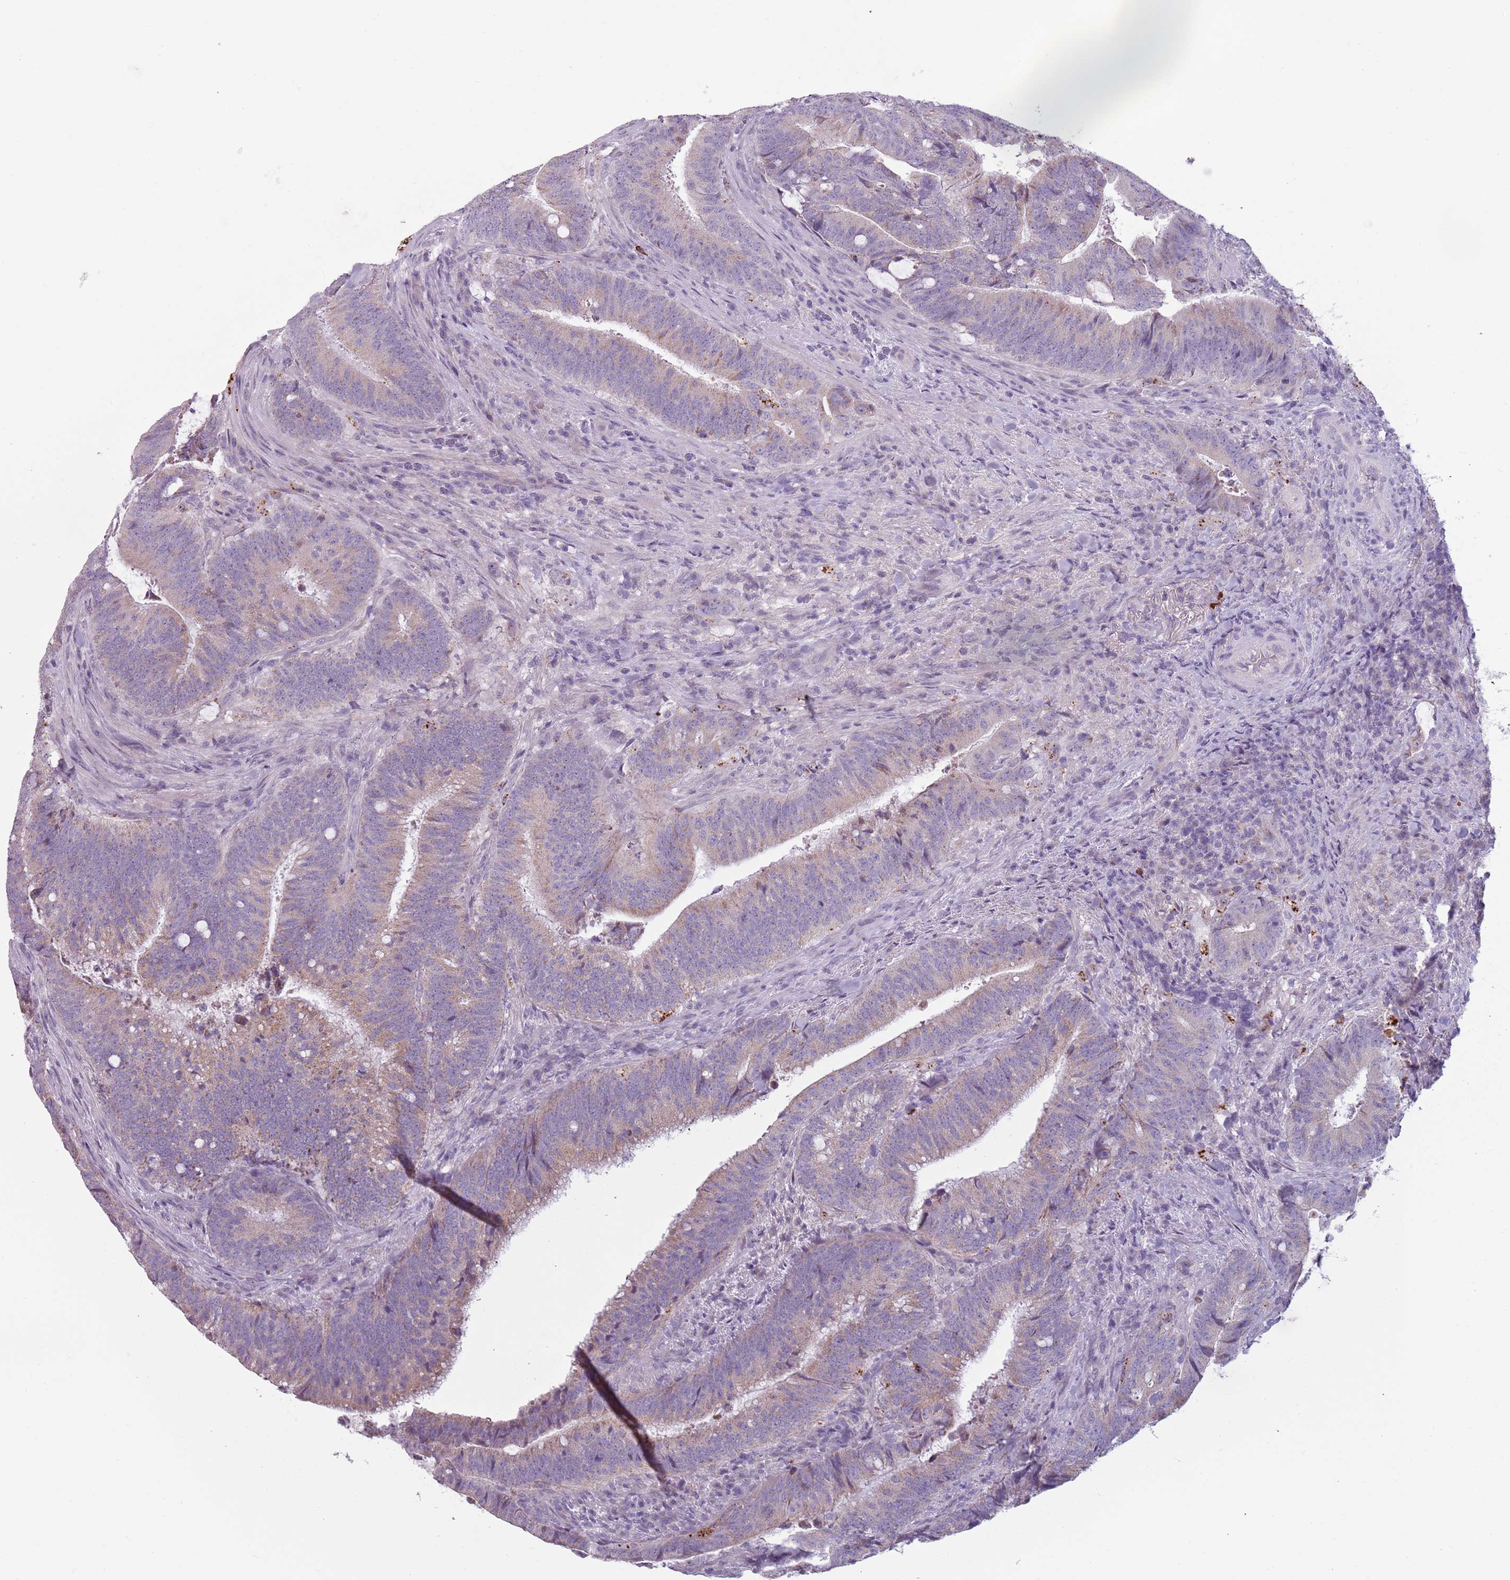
{"staining": {"intensity": "weak", "quantity": "25%-75%", "location": "cytoplasmic/membranous"}, "tissue": "colorectal cancer", "cell_type": "Tumor cells", "image_type": "cancer", "snomed": [{"axis": "morphology", "description": "Adenocarcinoma, NOS"}, {"axis": "topography", "description": "Colon"}], "caption": "IHC staining of colorectal cancer, which exhibits low levels of weak cytoplasmic/membranous expression in approximately 25%-75% of tumor cells indicating weak cytoplasmic/membranous protein staining. The staining was performed using DAB (brown) for protein detection and nuclei were counterstained in hematoxylin (blue).", "gene": "MEGF8", "patient": {"sex": "female", "age": 43}}